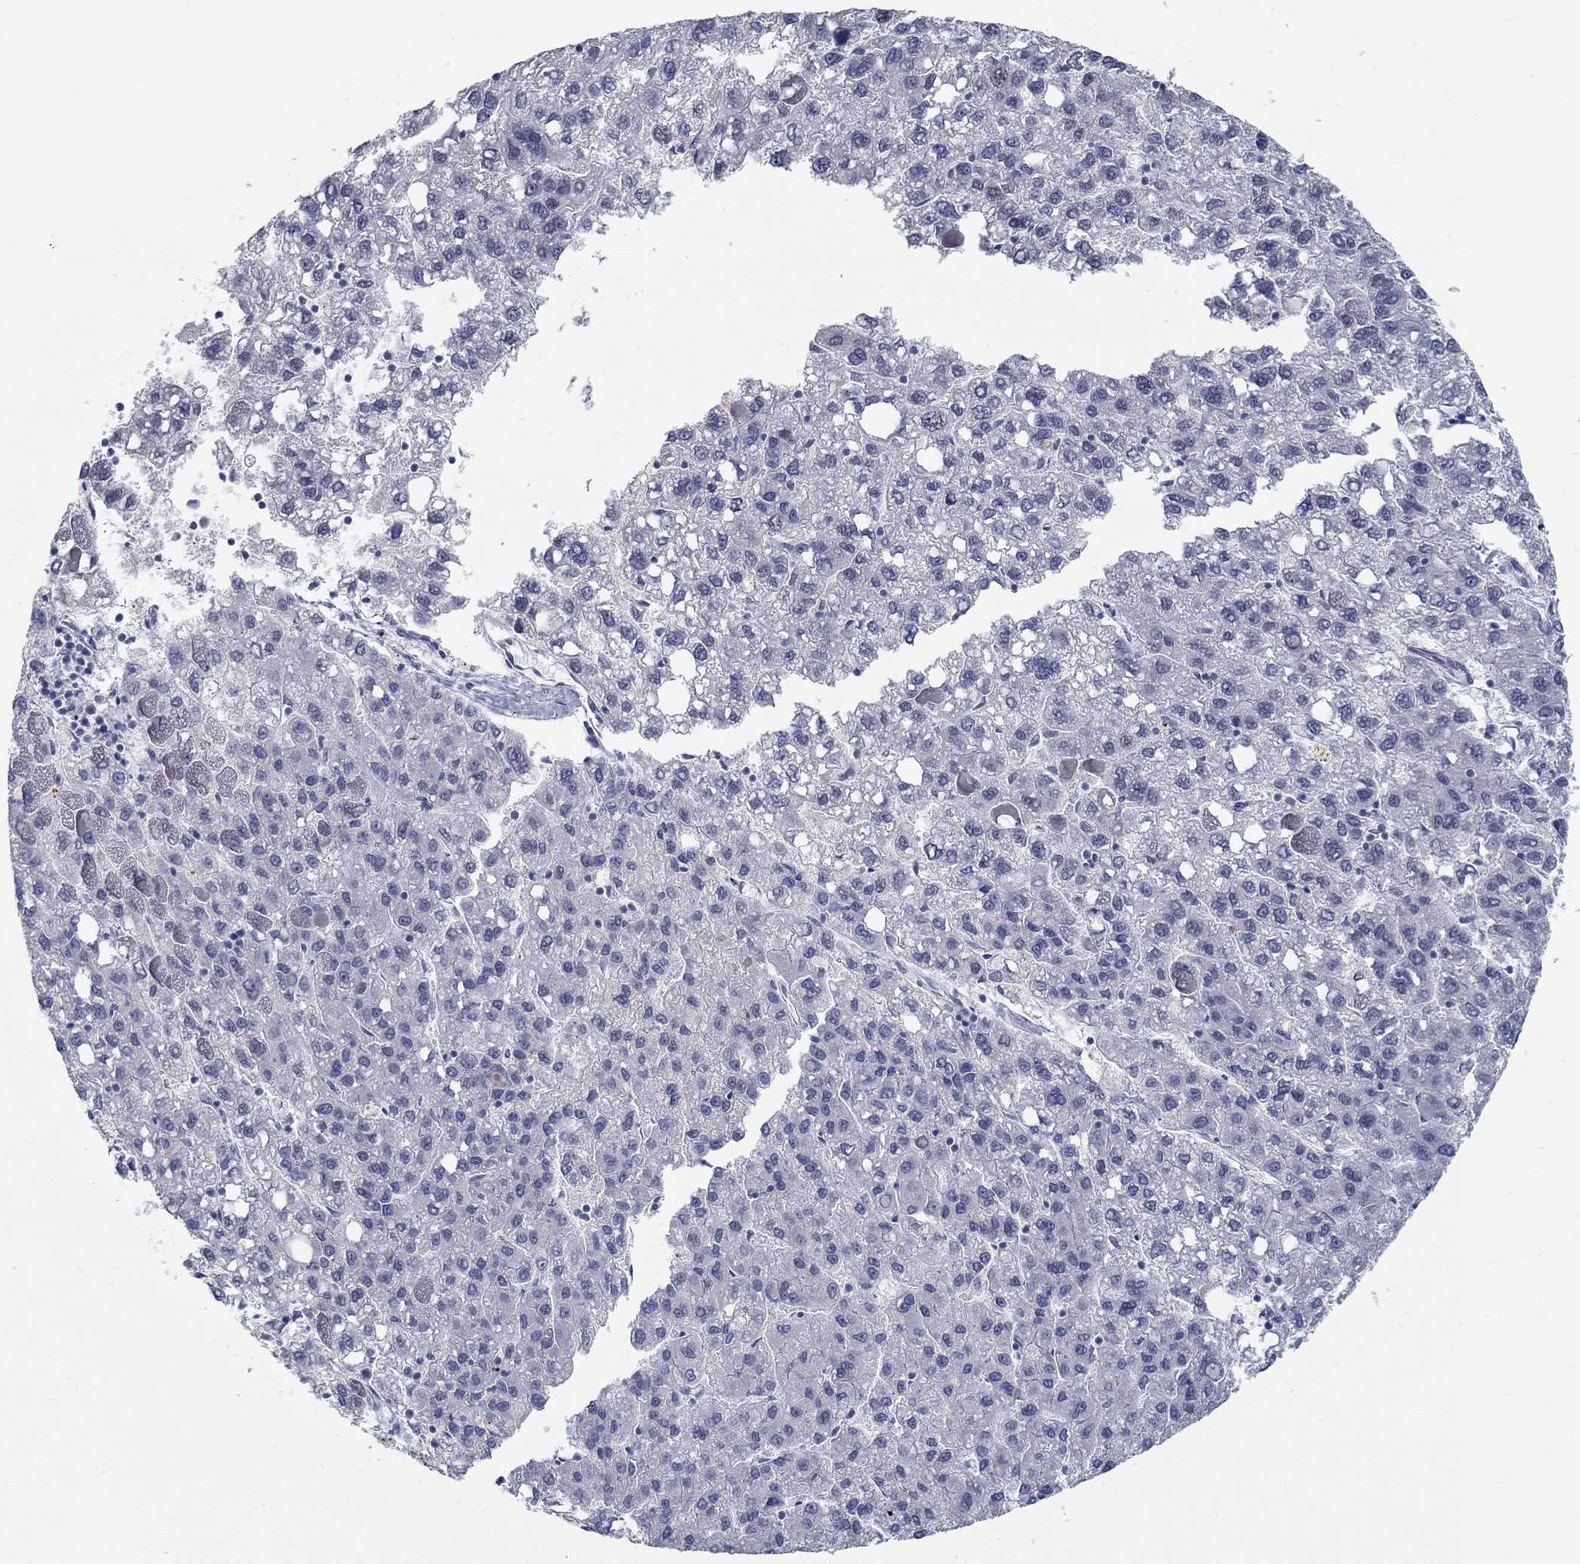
{"staining": {"intensity": "negative", "quantity": "none", "location": "none"}, "tissue": "liver cancer", "cell_type": "Tumor cells", "image_type": "cancer", "snomed": [{"axis": "morphology", "description": "Carcinoma, Hepatocellular, NOS"}, {"axis": "topography", "description": "Liver"}], "caption": "Hepatocellular carcinoma (liver) was stained to show a protein in brown. There is no significant staining in tumor cells. Brightfield microscopy of IHC stained with DAB (3,3'-diaminobenzidine) (brown) and hematoxylin (blue), captured at high magnification.", "gene": "NUP155", "patient": {"sex": "female", "age": 82}}